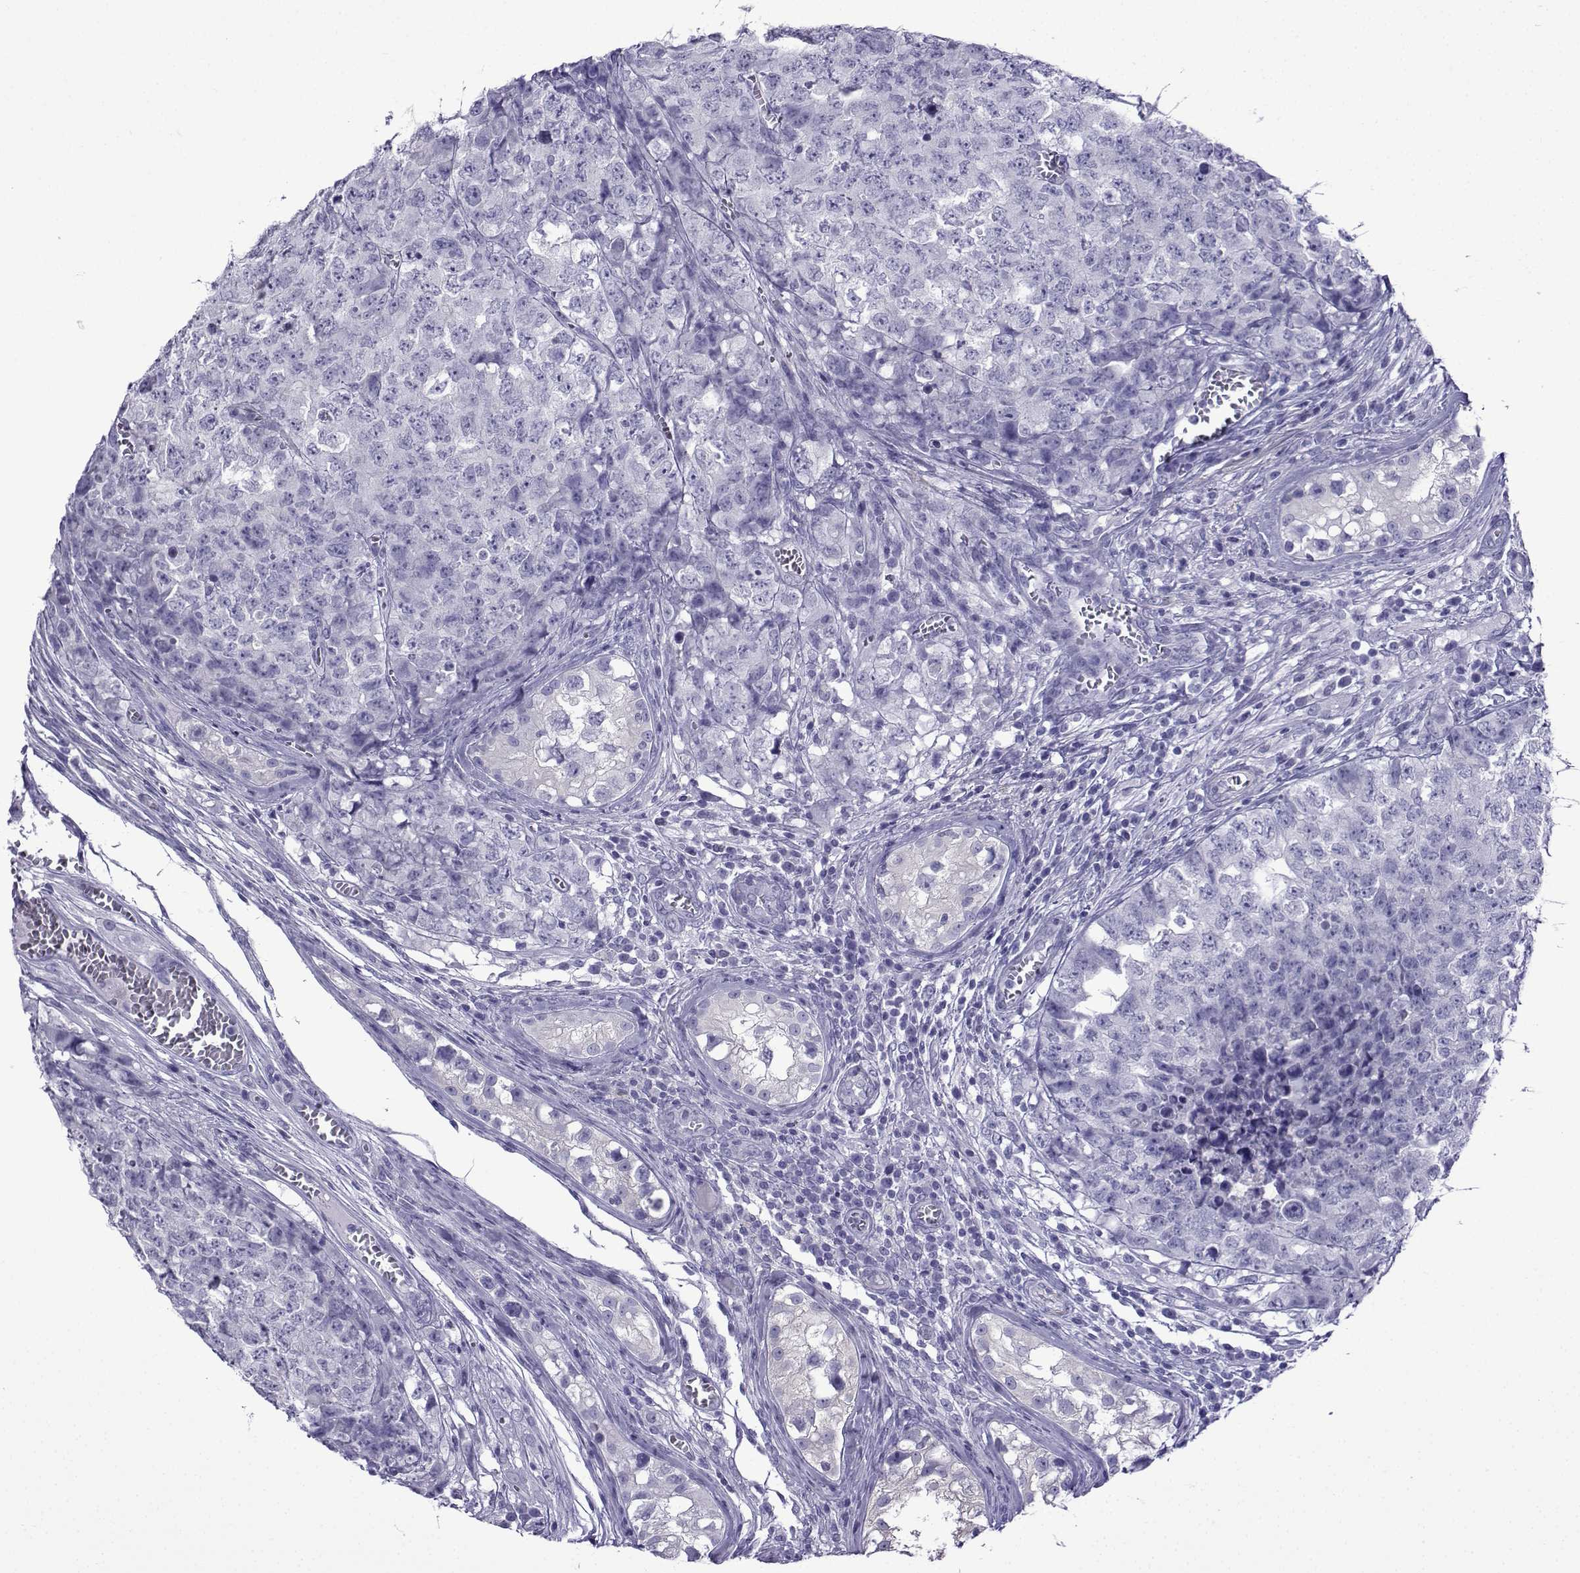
{"staining": {"intensity": "negative", "quantity": "none", "location": "none"}, "tissue": "testis cancer", "cell_type": "Tumor cells", "image_type": "cancer", "snomed": [{"axis": "morphology", "description": "Carcinoma, Embryonal, NOS"}, {"axis": "topography", "description": "Testis"}], "caption": "IHC image of neoplastic tissue: human embryonal carcinoma (testis) stained with DAB (3,3'-diaminobenzidine) demonstrates no significant protein positivity in tumor cells. Brightfield microscopy of IHC stained with DAB (brown) and hematoxylin (blue), captured at high magnification.", "gene": "KCNF1", "patient": {"sex": "male", "age": 23}}